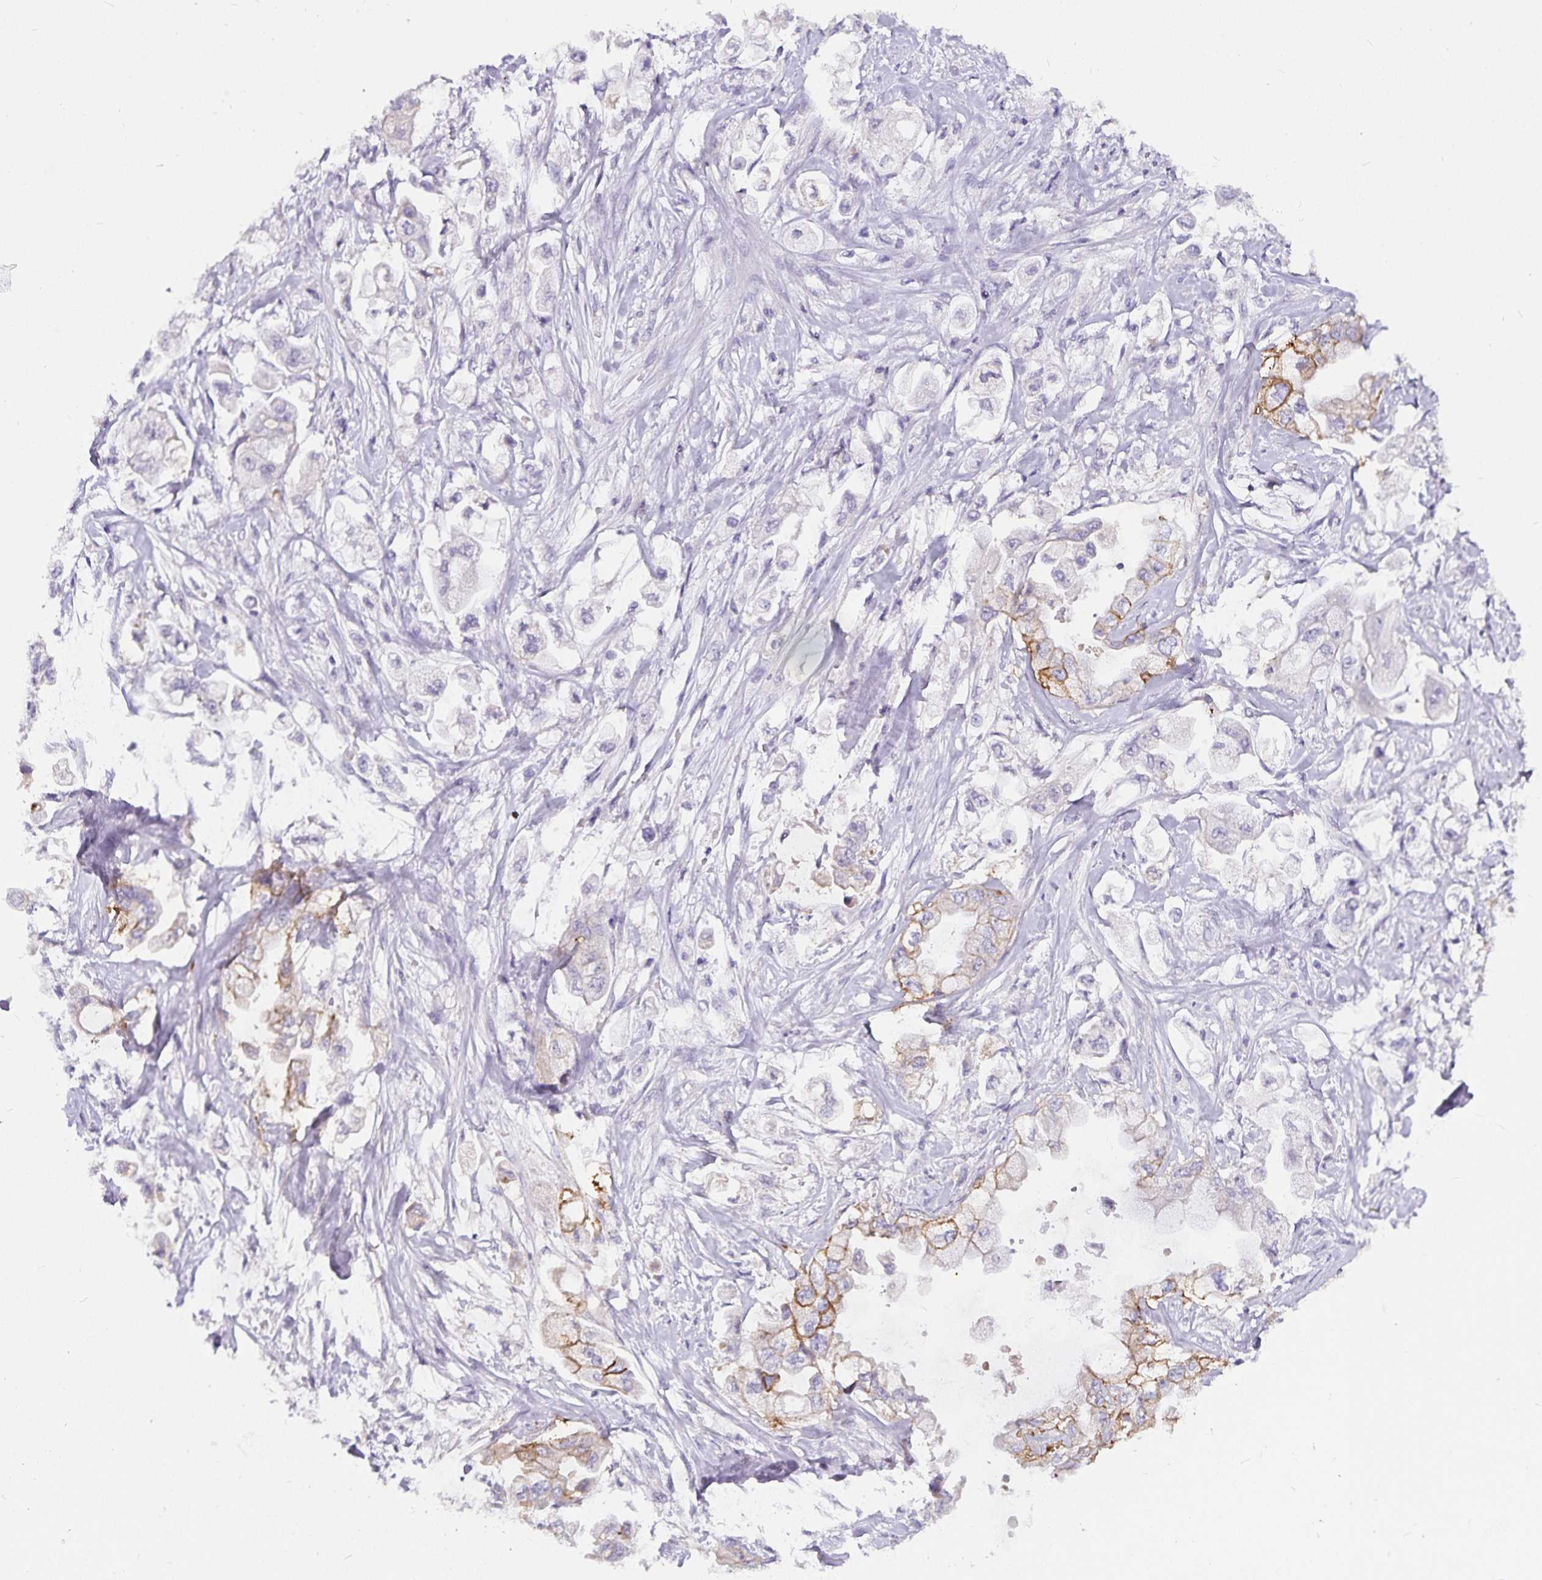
{"staining": {"intensity": "moderate", "quantity": "25%-75%", "location": "cytoplasmic/membranous"}, "tissue": "stomach cancer", "cell_type": "Tumor cells", "image_type": "cancer", "snomed": [{"axis": "morphology", "description": "Adenocarcinoma, NOS"}, {"axis": "topography", "description": "Stomach"}], "caption": "This micrograph reveals immunohistochemistry (IHC) staining of stomach cancer, with medium moderate cytoplasmic/membranous staining in about 25%-75% of tumor cells.", "gene": "CA12", "patient": {"sex": "male", "age": 62}}